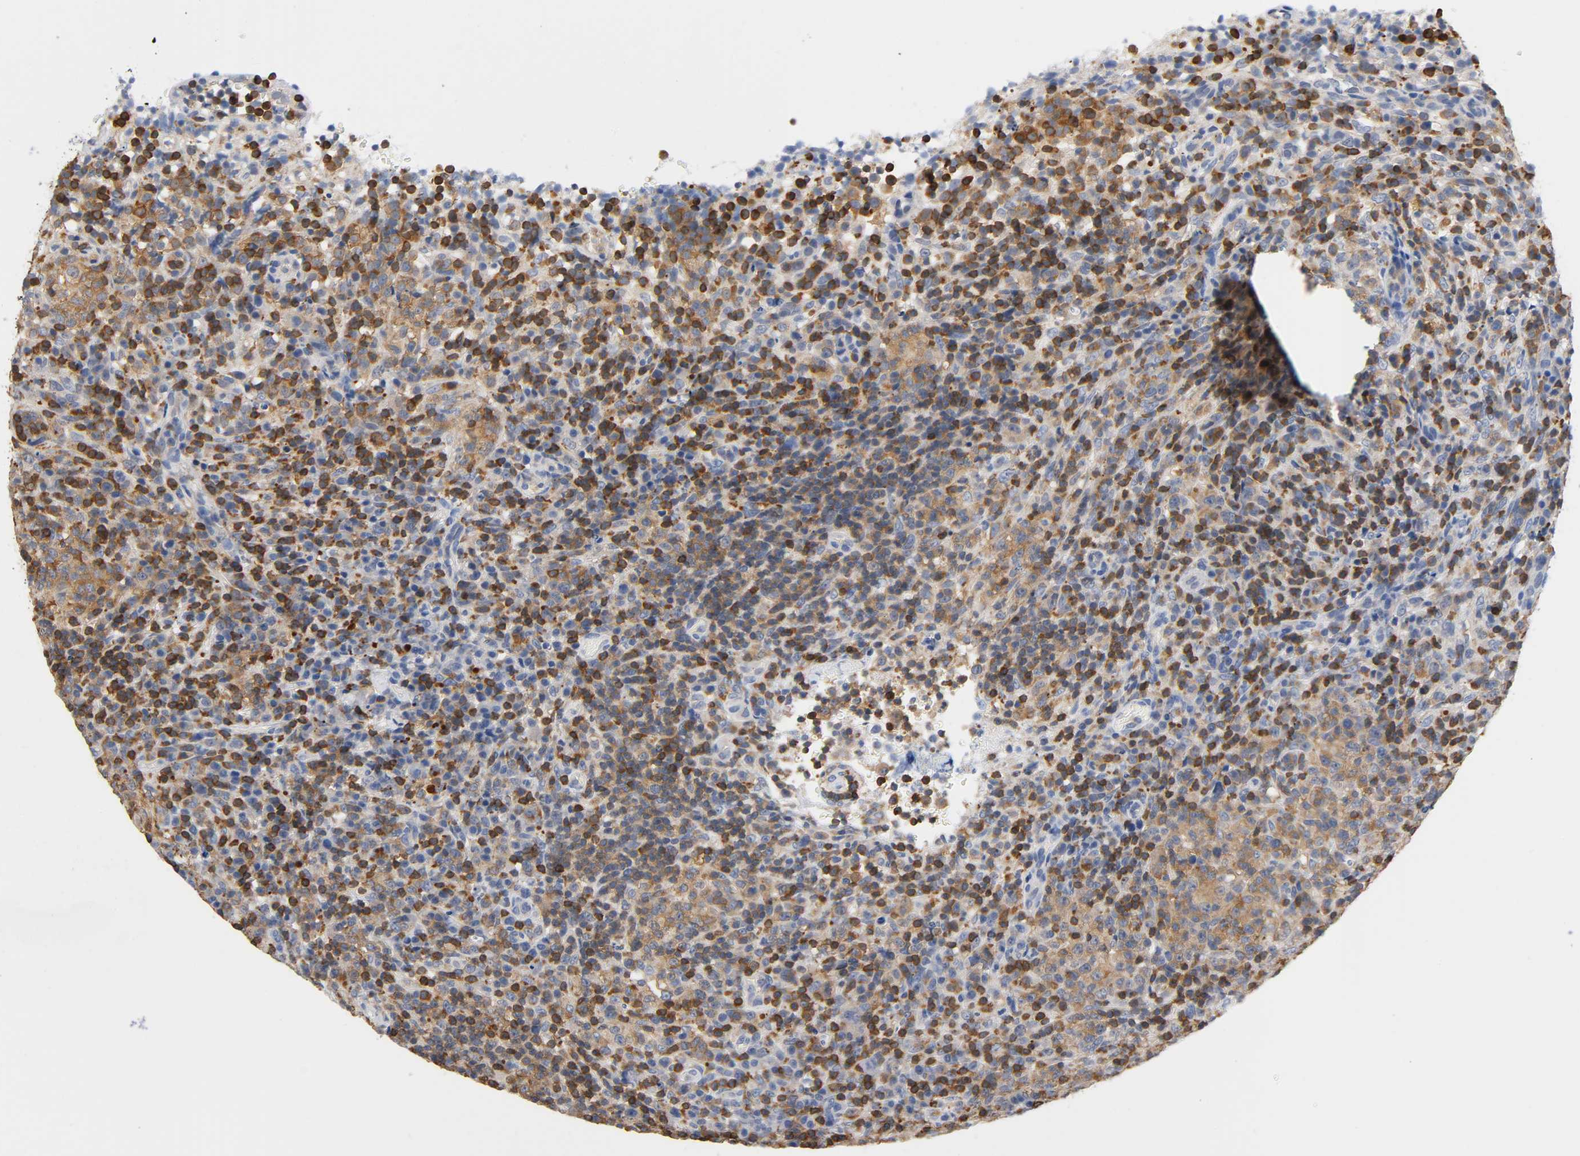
{"staining": {"intensity": "weak", "quantity": ">75%", "location": "cytoplasmic/membranous"}, "tissue": "lymphoma", "cell_type": "Tumor cells", "image_type": "cancer", "snomed": [{"axis": "morphology", "description": "Malignant lymphoma, non-Hodgkin's type, High grade"}, {"axis": "topography", "description": "Lymph node"}], "caption": "About >75% of tumor cells in malignant lymphoma, non-Hodgkin's type (high-grade) display weak cytoplasmic/membranous protein positivity as visualized by brown immunohistochemical staining.", "gene": "UCKL1", "patient": {"sex": "female", "age": 76}}